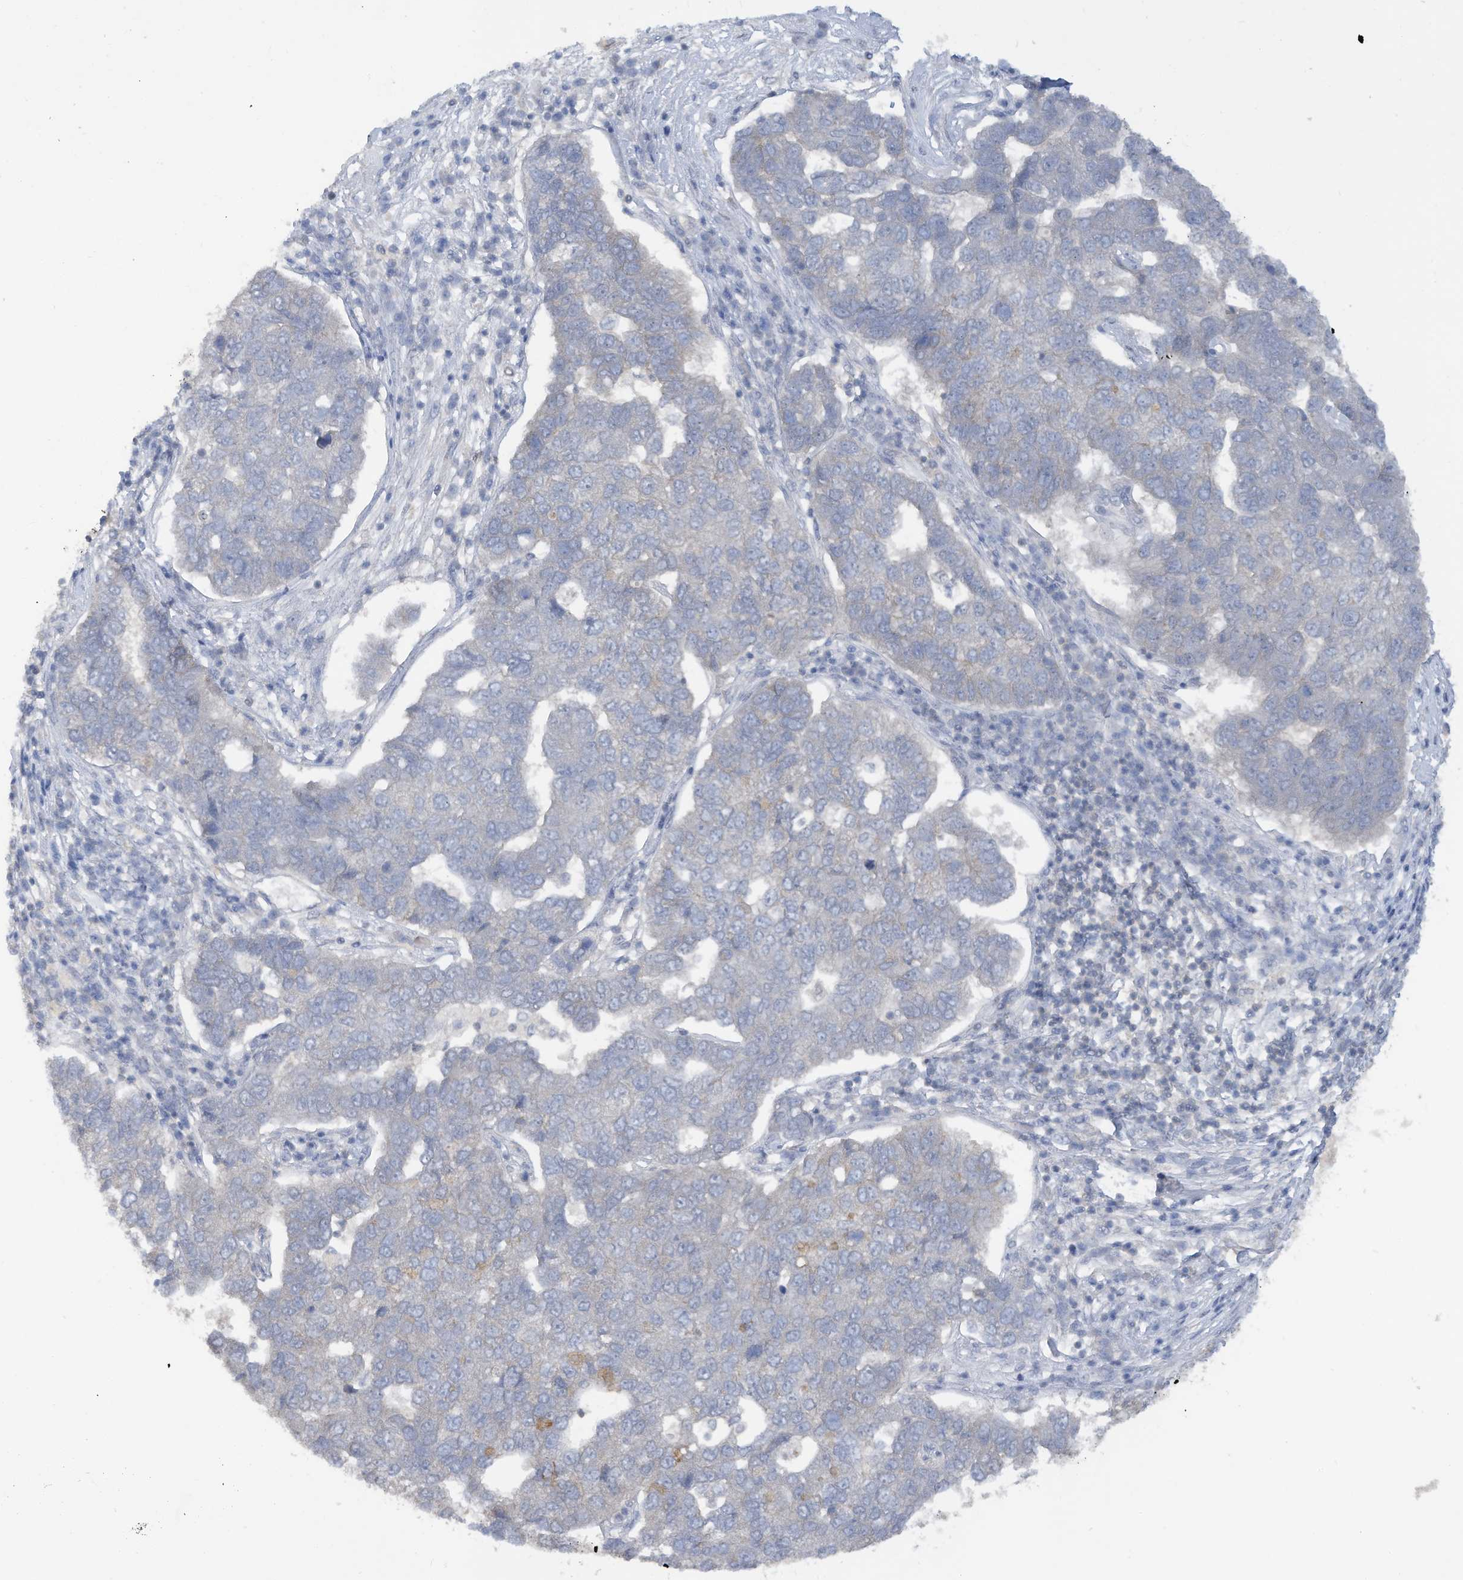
{"staining": {"intensity": "negative", "quantity": "none", "location": "none"}, "tissue": "pancreatic cancer", "cell_type": "Tumor cells", "image_type": "cancer", "snomed": [{"axis": "morphology", "description": "Adenocarcinoma, NOS"}, {"axis": "topography", "description": "Pancreas"}], "caption": "Immunohistochemistry (IHC) histopathology image of neoplastic tissue: adenocarcinoma (pancreatic) stained with DAB (3,3'-diaminobenzidine) reveals no significant protein expression in tumor cells.", "gene": "HAS3", "patient": {"sex": "female", "age": 61}}